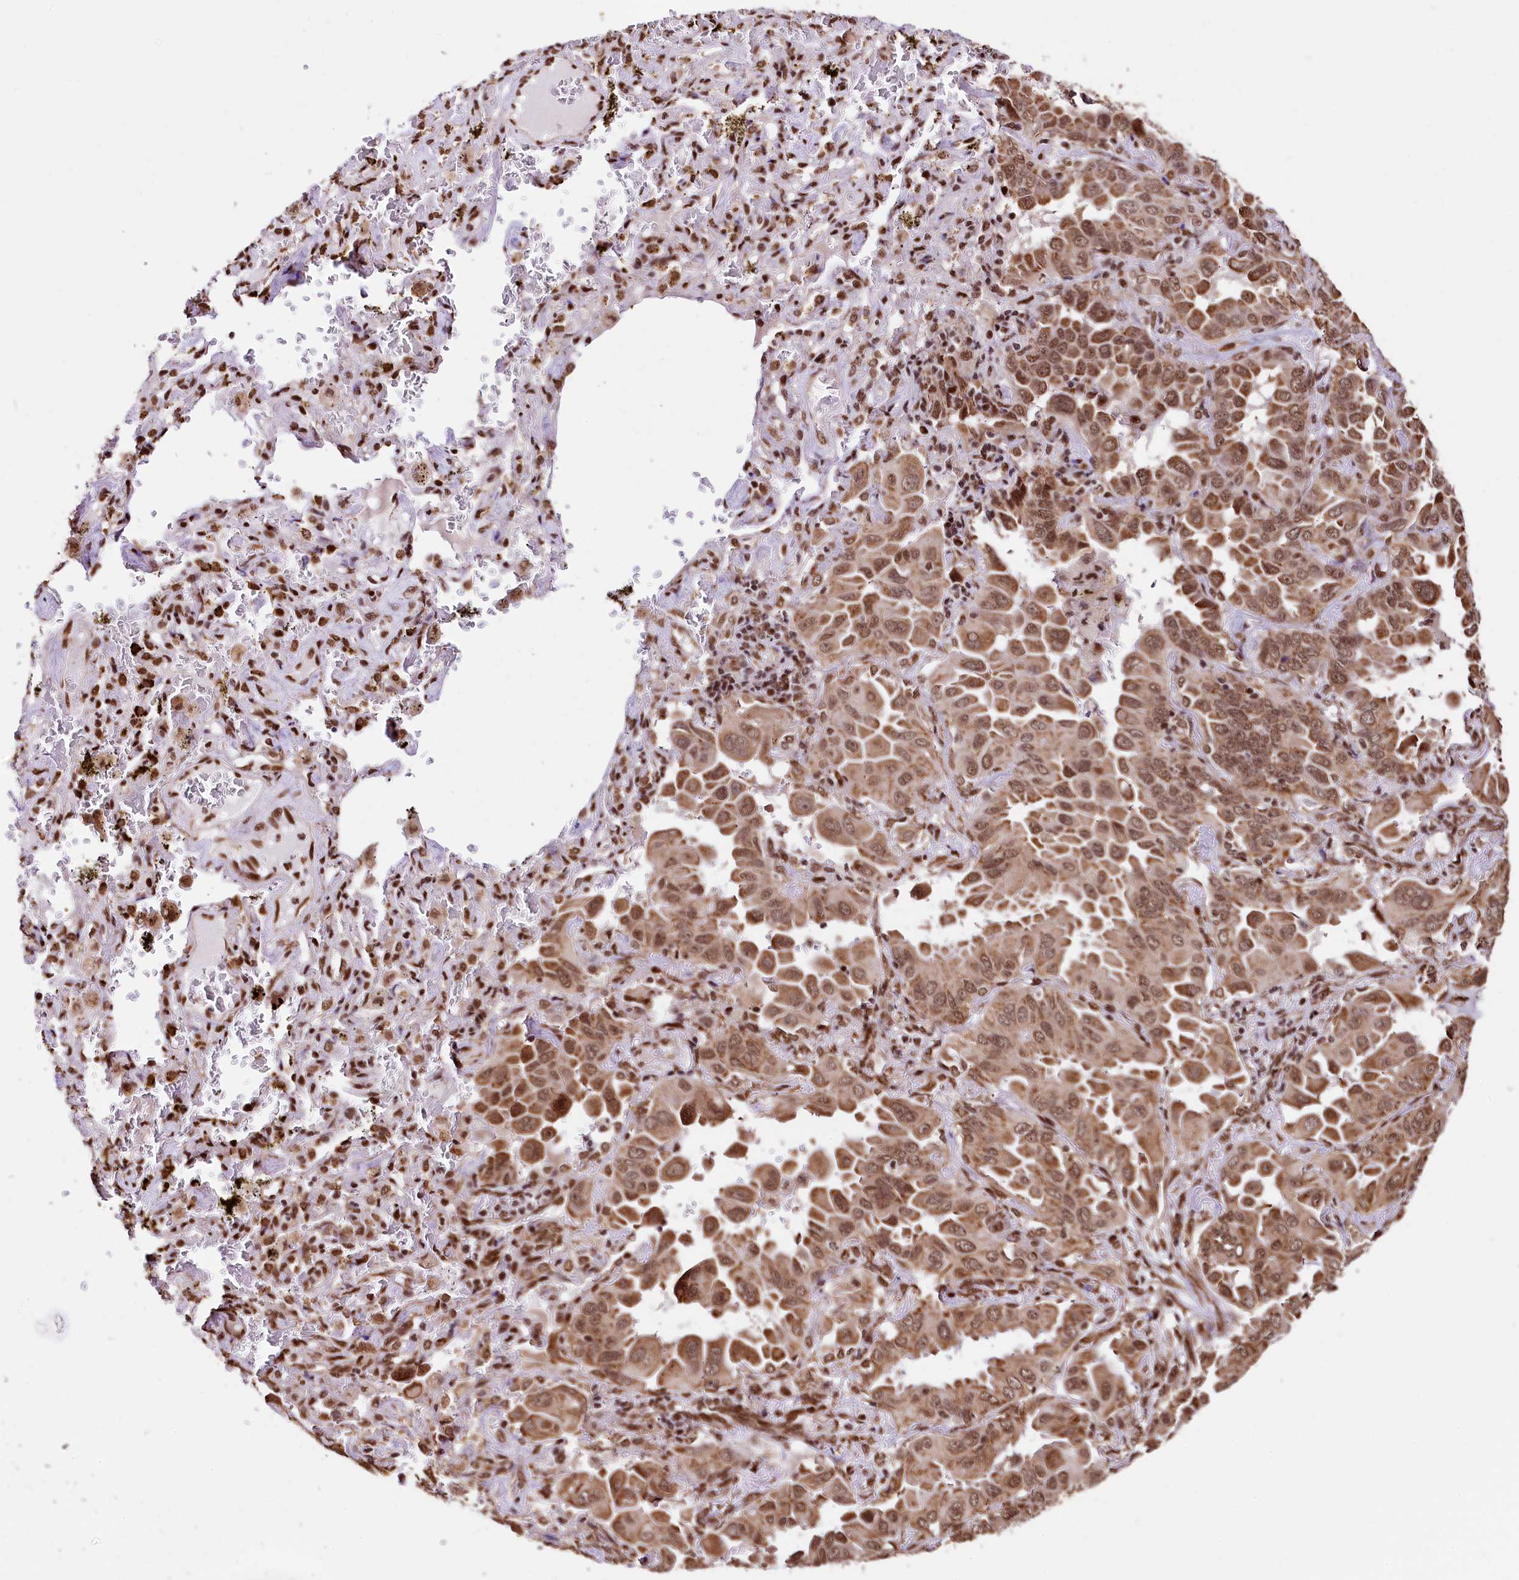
{"staining": {"intensity": "moderate", "quantity": ">75%", "location": "cytoplasmic/membranous,nuclear"}, "tissue": "lung cancer", "cell_type": "Tumor cells", "image_type": "cancer", "snomed": [{"axis": "morphology", "description": "Adenocarcinoma, NOS"}, {"axis": "topography", "description": "Lung"}], "caption": "This is a photomicrograph of immunohistochemistry staining of lung cancer, which shows moderate expression in the cytoplasmic/membranous and nuclear of tumor cells.", "gene": "PDS5B", "patient": {"sex": "male", "age": 64}}